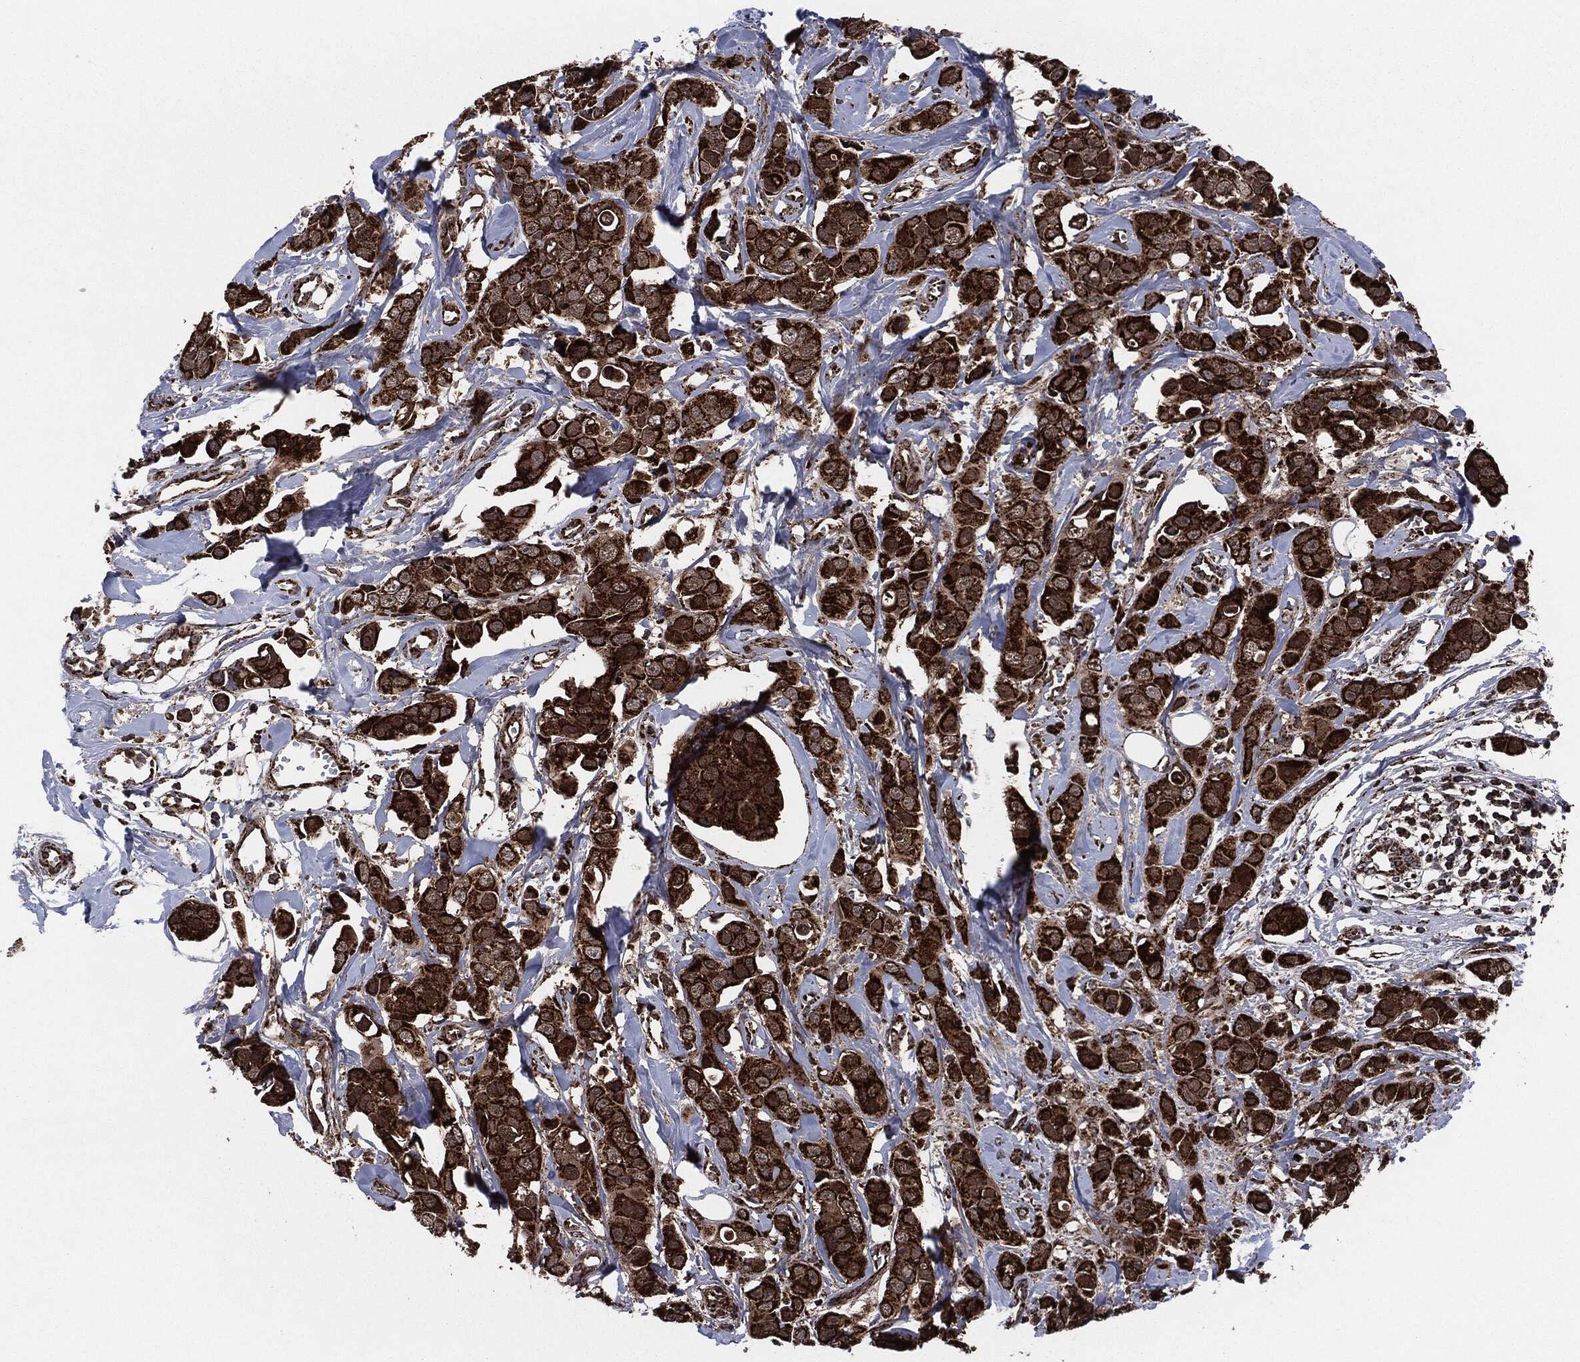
{"staining": {"intensity": "strong", "quantity": ">75%", "location": "cytoplasmic/membranous"}, "tissue": "breast cancer", "cell_type": "Tumor cells", "image_type": "cancer", "snomed": [{"axis": "morphology", "description": "Duct carcinoma"}, {"axis": "topography", "description": "Breast"}], "caption": "Immunohistochemistry (IHC) image of breast cancer (infiltrating ductal carcinoma) stained for a protein (brown), which demonstrates high levels of strong cytoplasmic/membranous staining in about >75% of tumor cells.", "gene": "FH", "patient": {"sex": "female", "age": 35}}